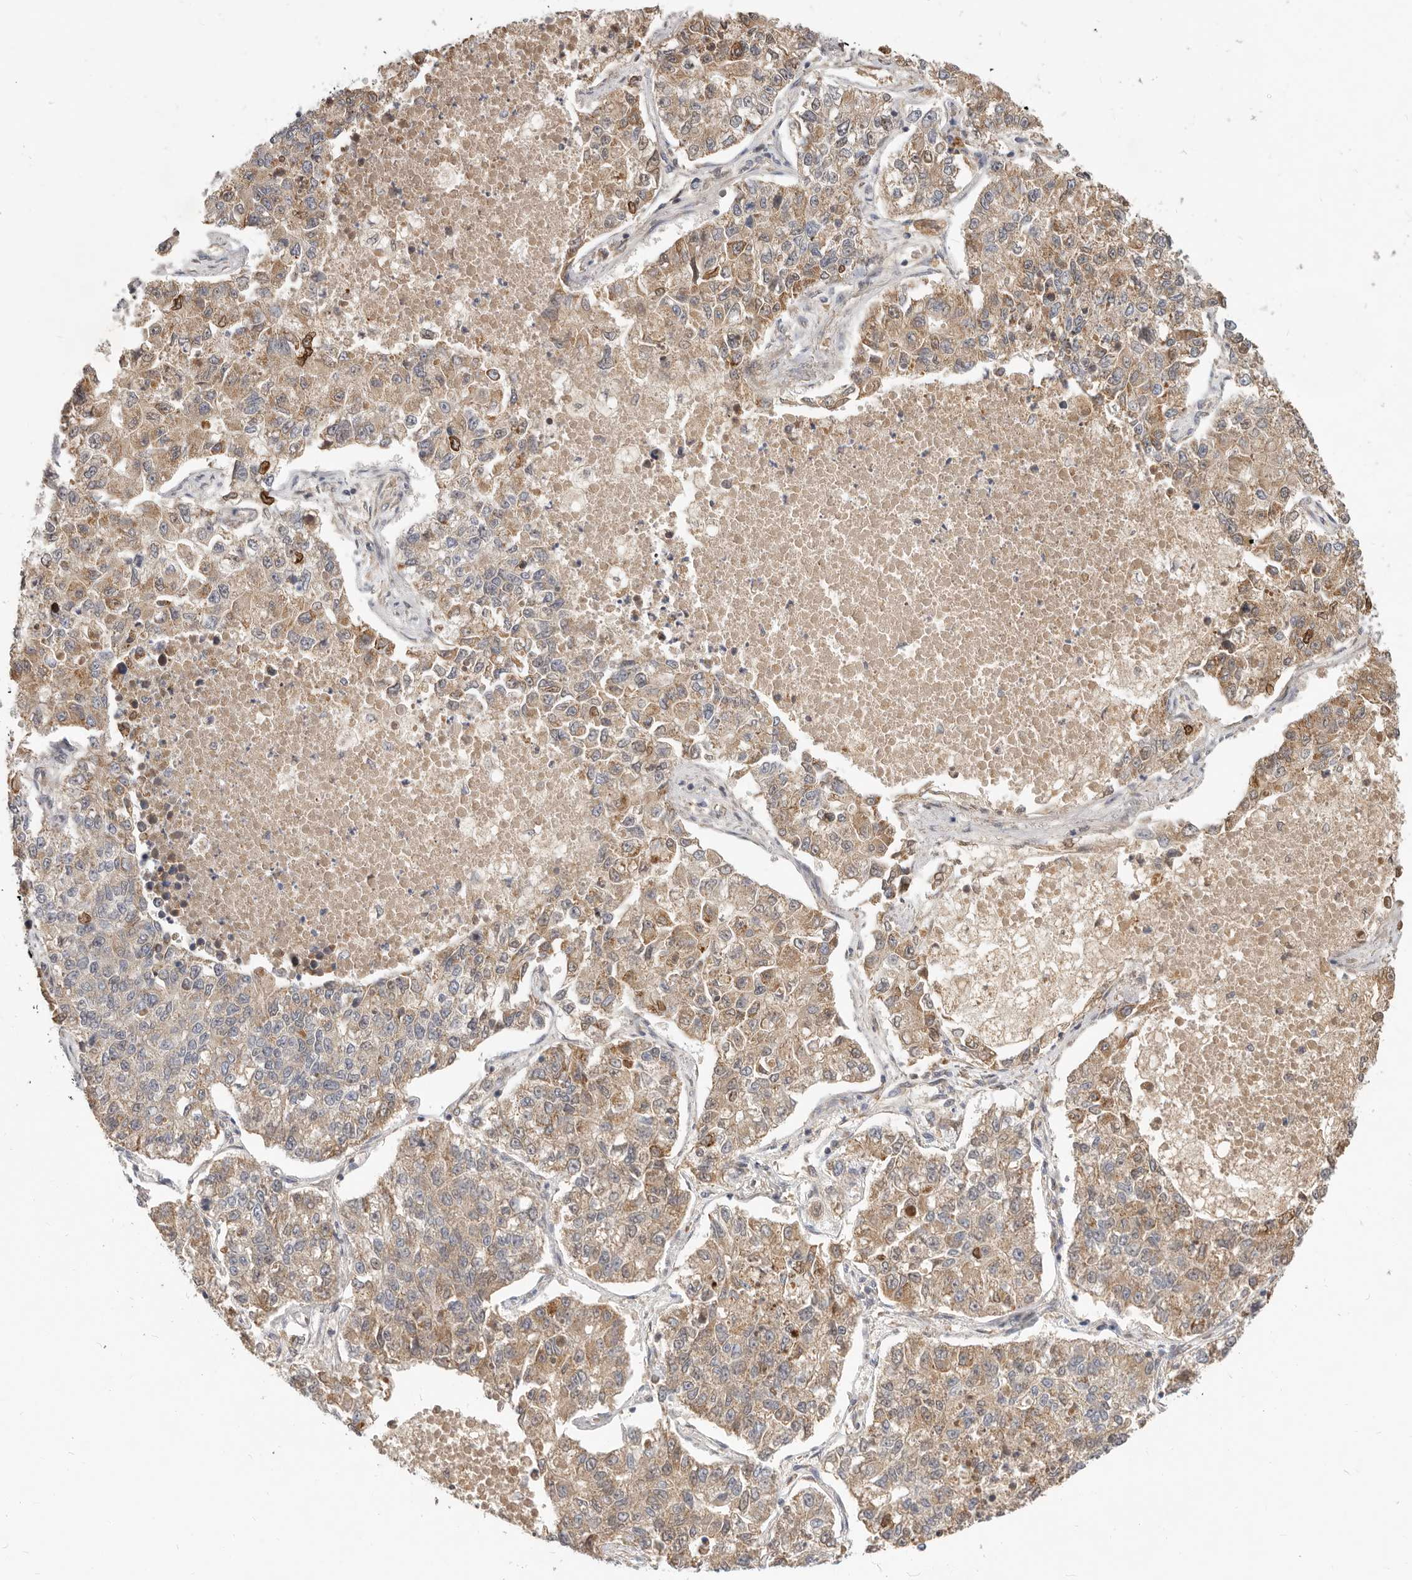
{"staining": {"intensity": "moderate", "quantity": ">75%", "location": "cytoplasmic/membranous"}, "tissue": "lung cancer", "cell_type": "Tumor cells", "image_type": "cancer", "snomed": [{"axis": "morphology", "description": "Adenocarcinoma, NOS"}, {"axis": "topography", "description": "Lung"}], "caption": "Immunohistochemical staining of lung cancer (adenocarcinoma) reveals moderate cytoplasmic/membranous protein positivity in approximately >75% of tumor cells.", "gene": "MICALL2", "patient": {"sex": "male", "age": 49}}